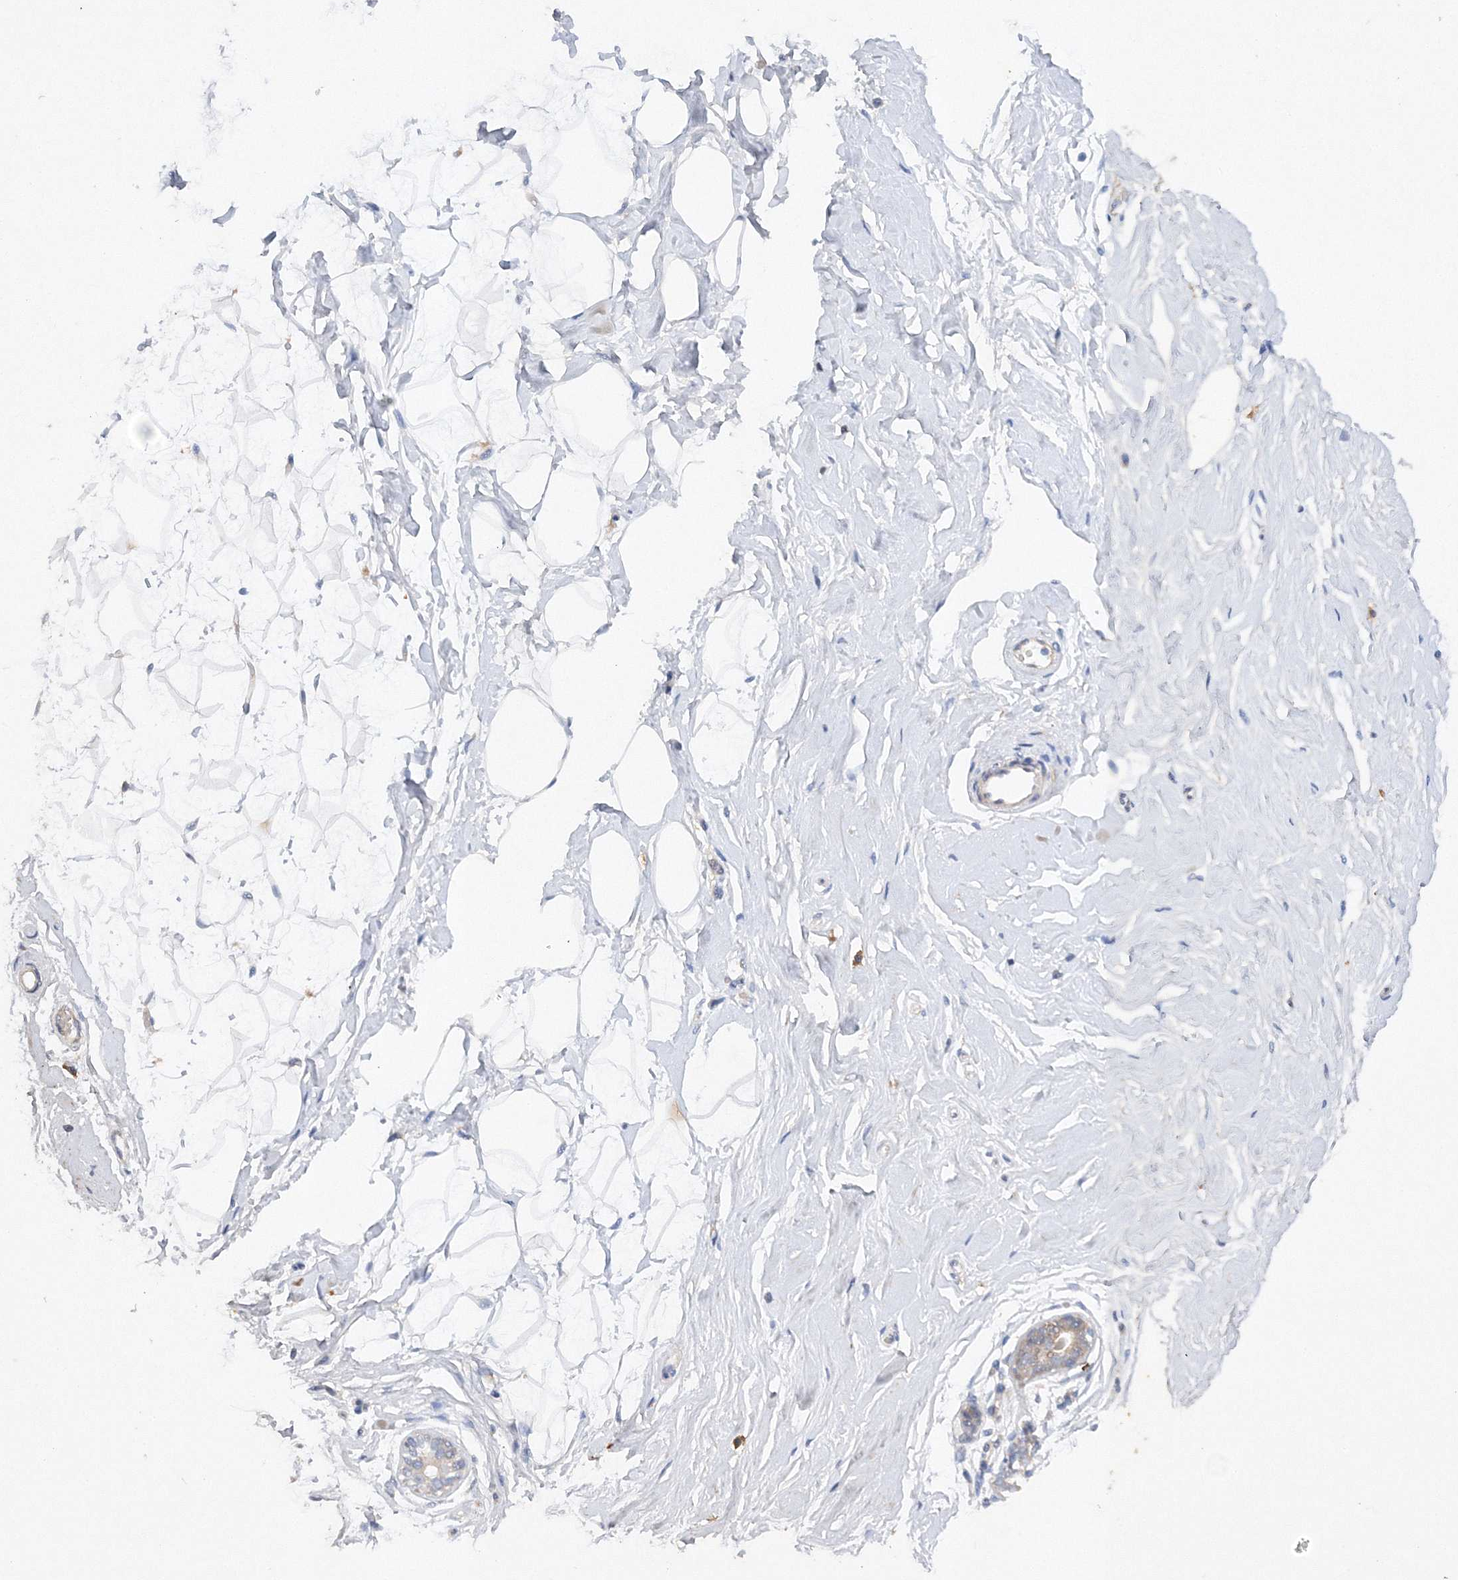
{"staining": {"intensity": "negative", "quantity": "none", "location": "none"}, "tissue": "breast", "cell_type": "Adipocytes", "image_type": "normal", "snomed": [{"axis": "morphology", "description": "Normal tissue, NOS"}, {"axis": "morphology", "description": "Adenoma, NOS"}, {"axis": "topography", "description": "Breast"}], "caption": "High power microscopy photomicrograph of an immunohistochemistry image of benign breast, revealing no significant positivity in adipocytes. (Immunohistochemistry, brightfield microscopy, high magnification).", "gene": "SLC36A1", "patient": {"sex": "female", "age": 23}}